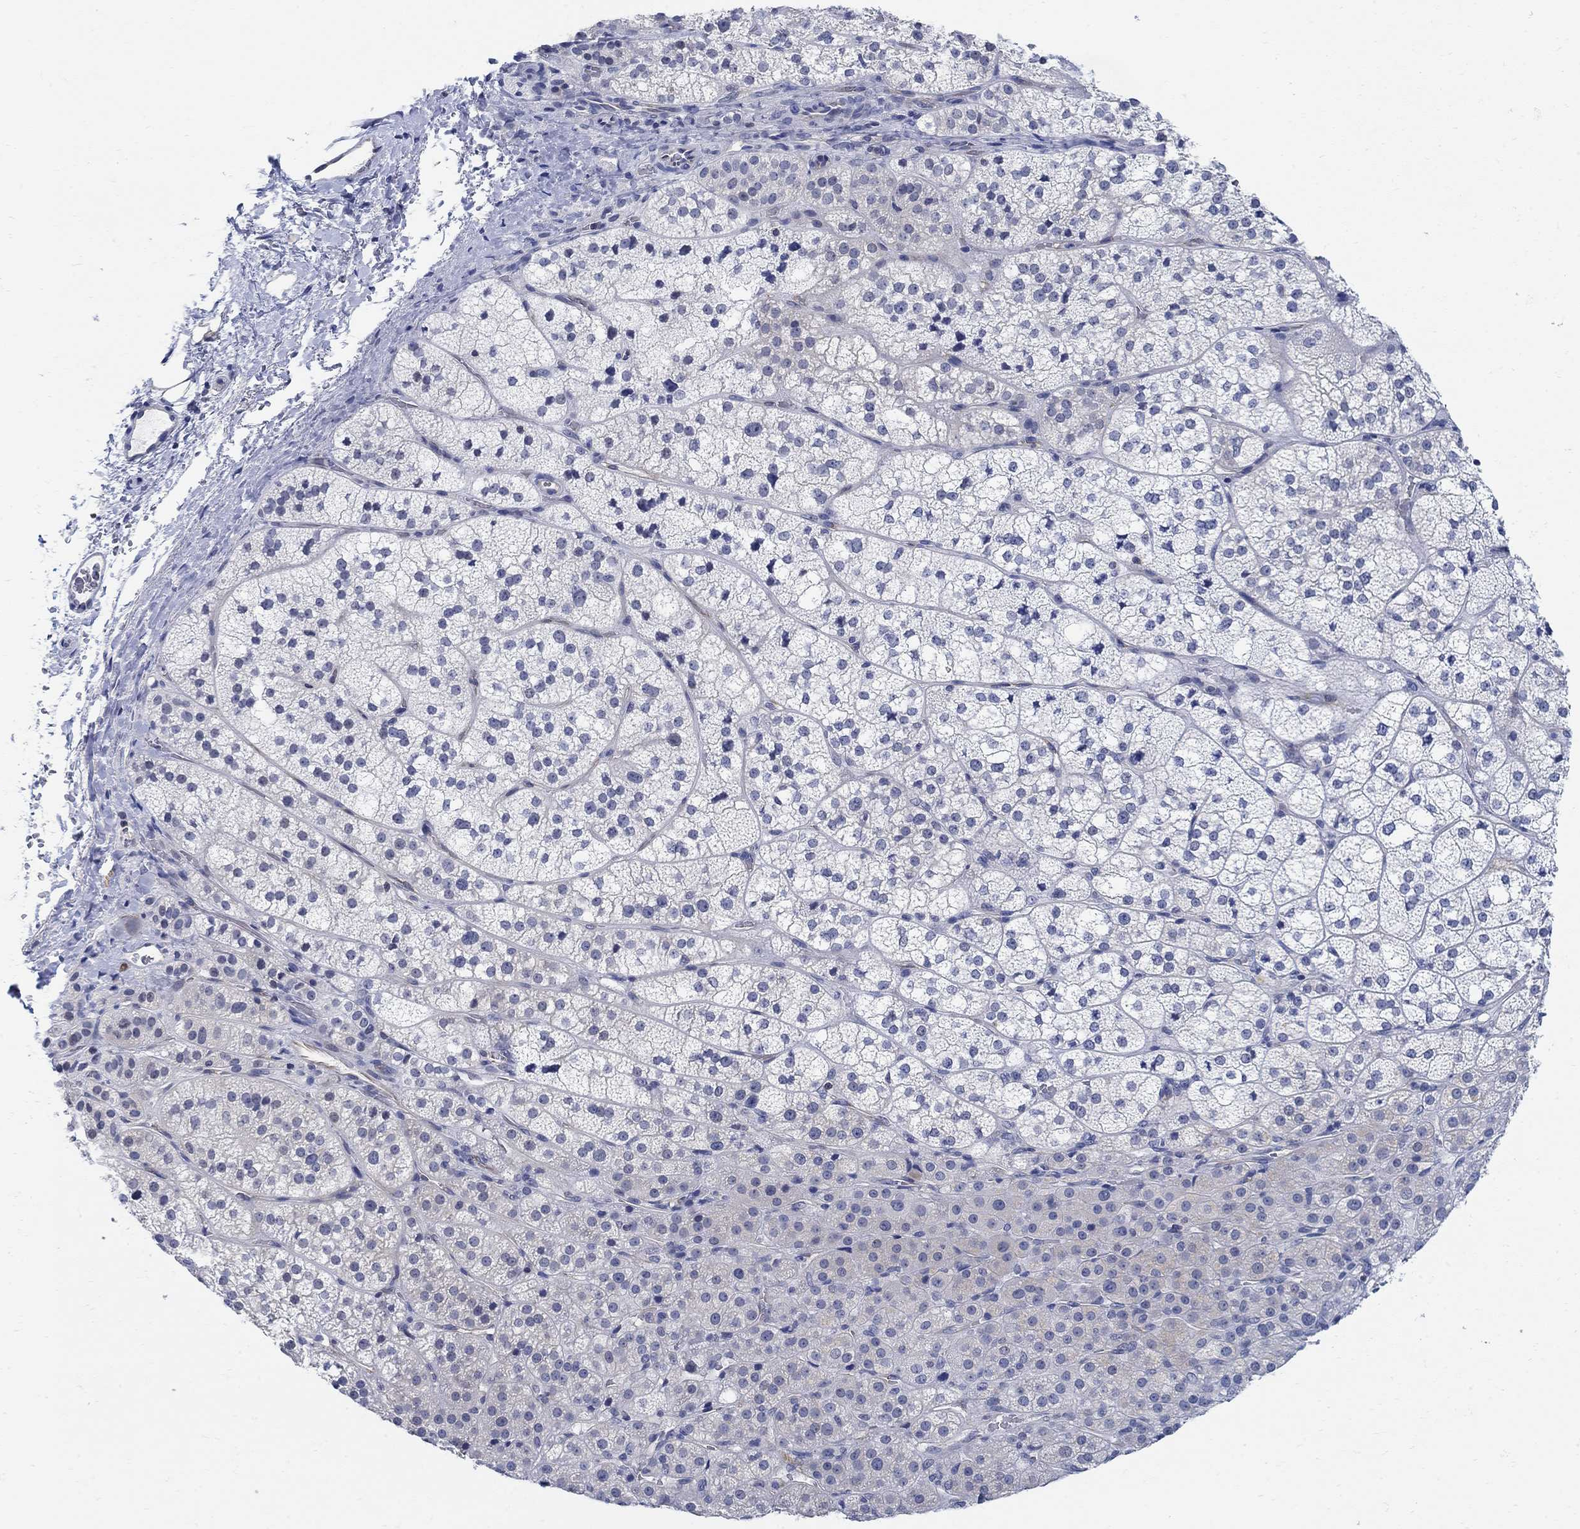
{"staining": {"intensity": "weak", "quantity": "<25%", "location": "cytoplasmic/membranous"}, "tissue": "adrenal gland", "cell_type": "Glandular cells", "image_type": "normal", "snomed": [{"axis": "morphology", "description": "Normal tissue, NOS"}, {"axis": "topography", "description": "Adrenal gland"}], "caption": "This is an IHC micrograph of normal adrenal gland. There is no expression in glandular cells.", "gene": "PHF21B", "patient": {"sex": "female", "age": 60}}